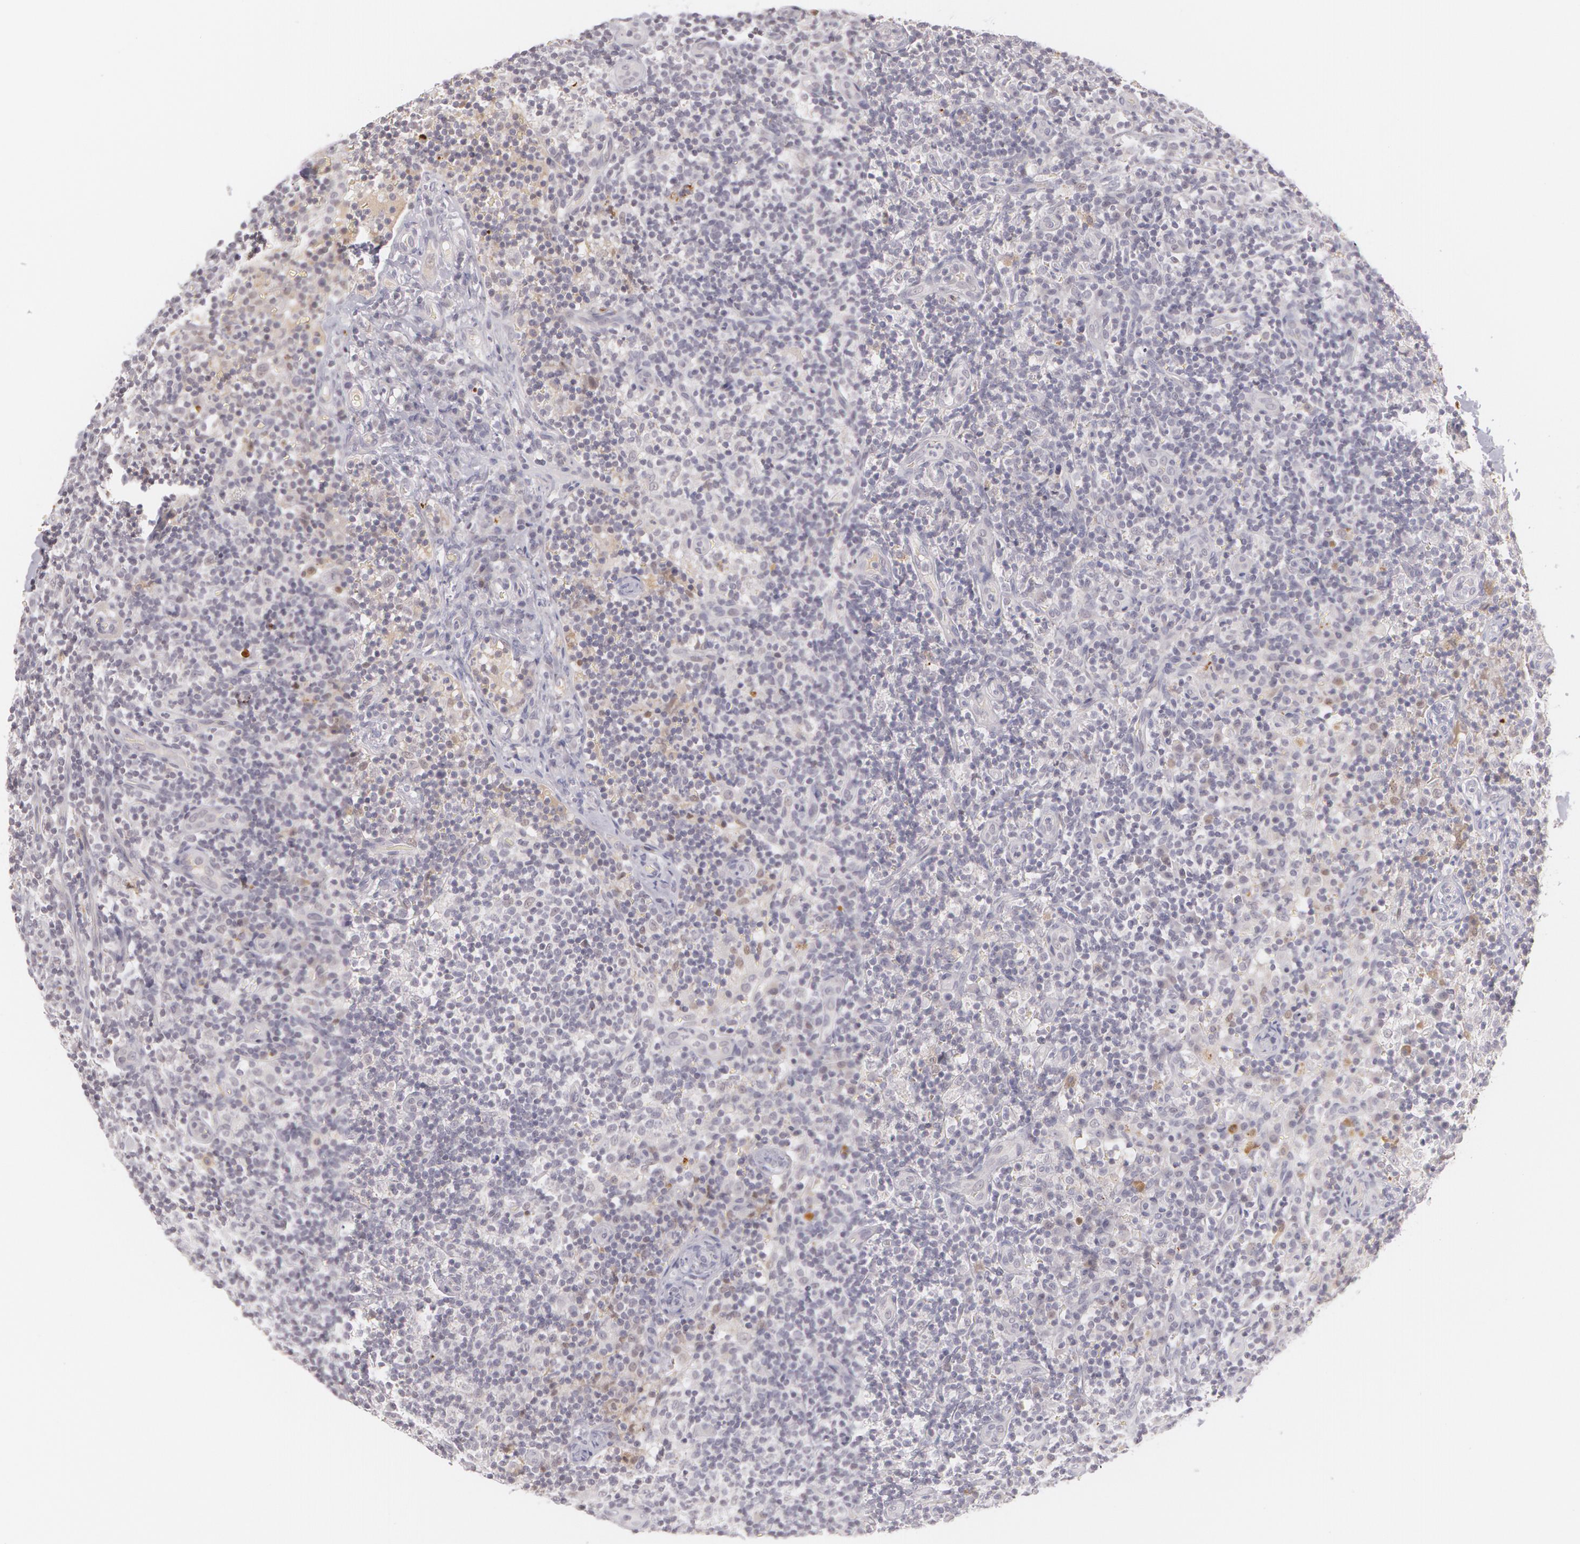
{"staining": {"intensity": "negative", "quantity": "none", "location": "none"}, "tissue": "lymph node", "cell_type": "Germinal center cells", "image_type": "normal", "snomed": [{"axis": "morphology", "description": "Normal tissue, NOS"}, {"axis": "morphology", "description": "Inflammation, NOS"}, {"axis": "topography", "description": "Lymph node"}], "caption": "Lymph node was stained to show a protein in brown. There is no significant positivity in germinal center cells. (DAB (3,3'-diaminobenzidine) immunohistochemistry with hematoxylin counter stain).", "gene": "LBP", "patient": {"sex": "male", "age": 46}}